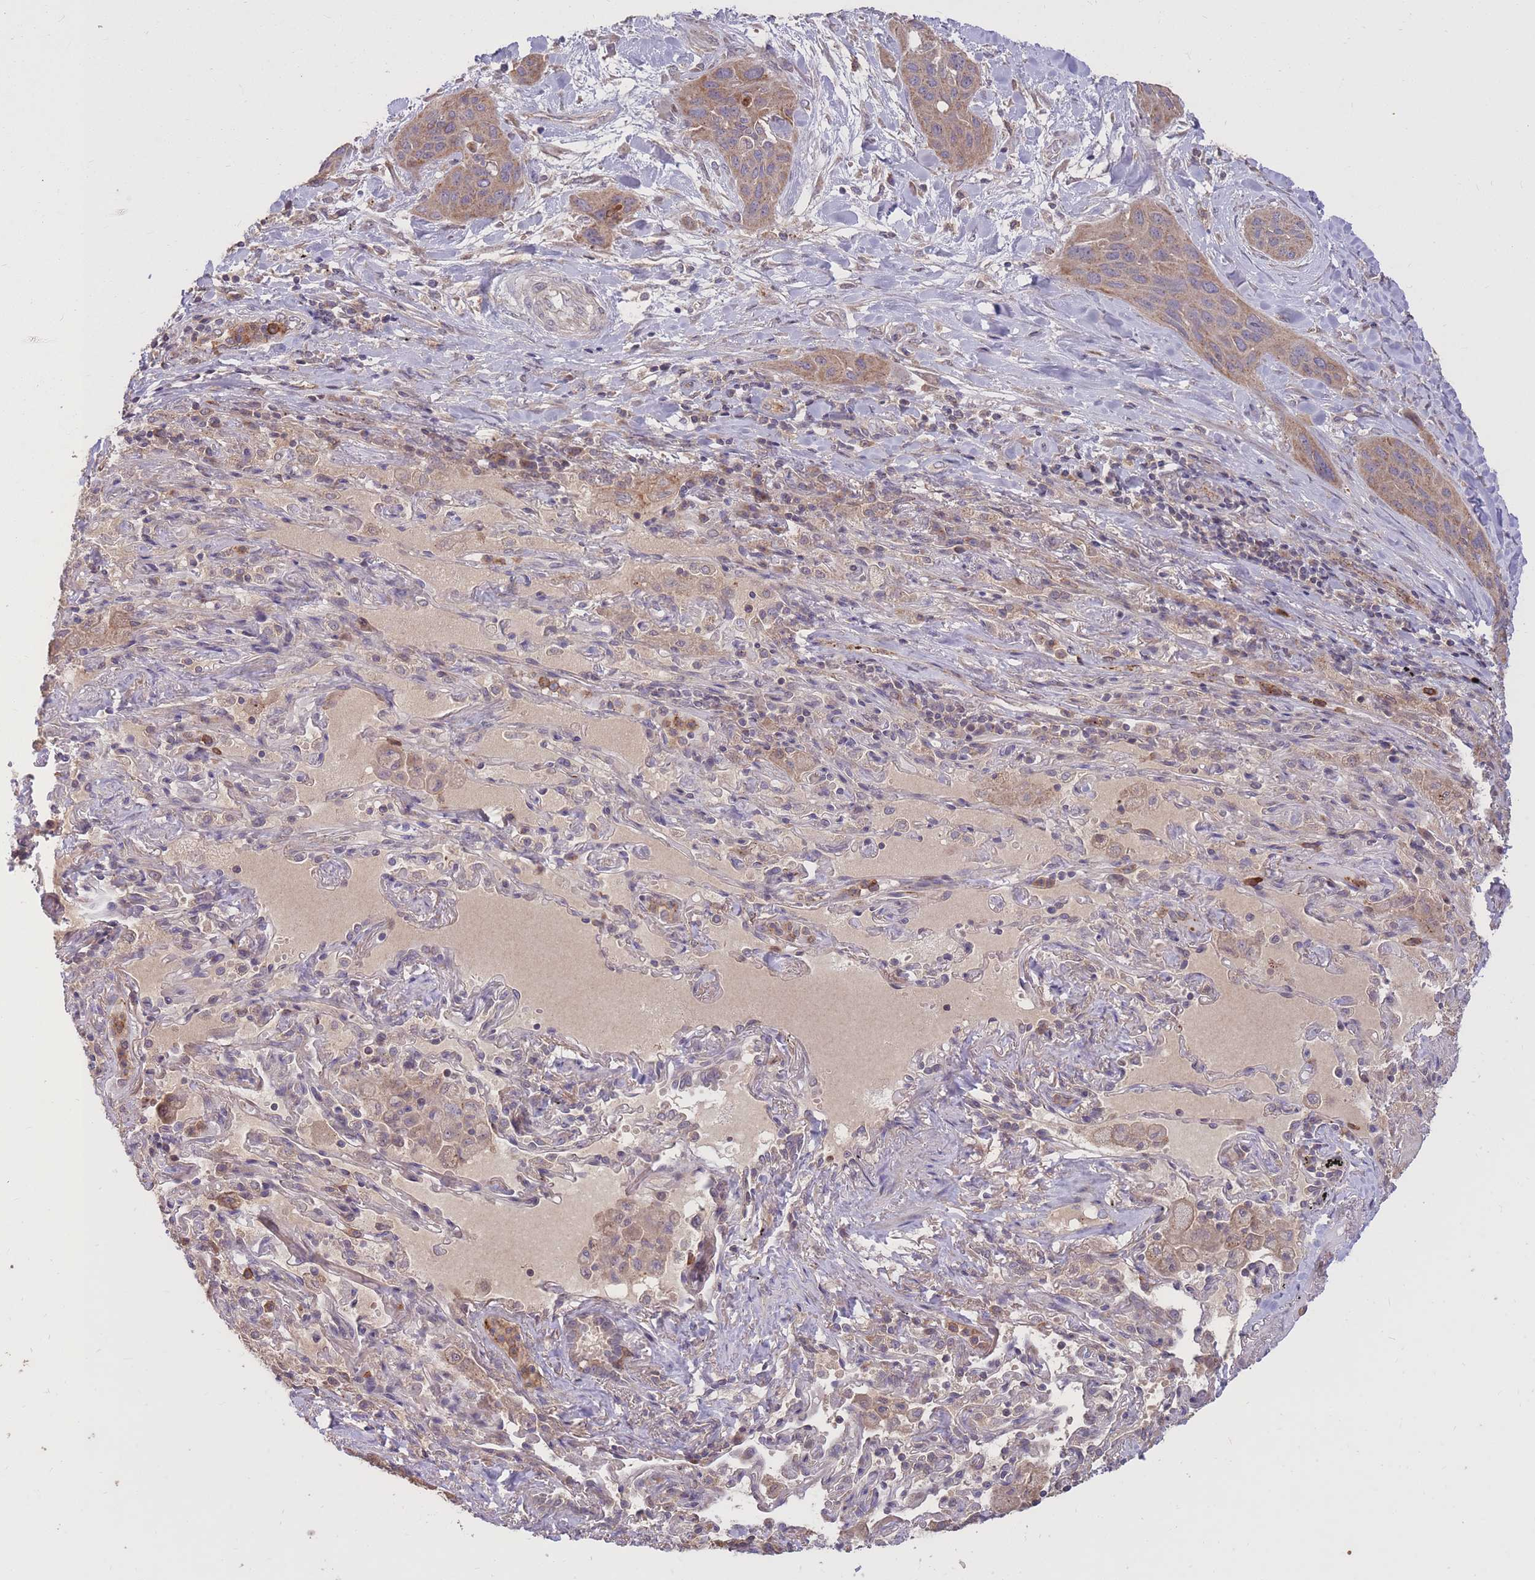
{"staining": {"intensity": "moderate", "quantity": ">75%", "location": "cytoplasmic/membranous"}, "tissue": "lung cancer", "cell_type": "Tumor cells", "image_type": "cancer", "snomed": [{"axis": "morphology", "description": "Squamous cell carcinoma, NOS"}, {"axis": "topography", "description": "Lung"}], "caption": "This photomicrograph exhibits immunohistochemistry staining of squamous cell carcinoma (lung), with medium moderate cytoplasmic/membranous staining in about >75% of tumor cells.", "gene": "IGF2BP2", "patient": {"sex": "female", "age": 70}}